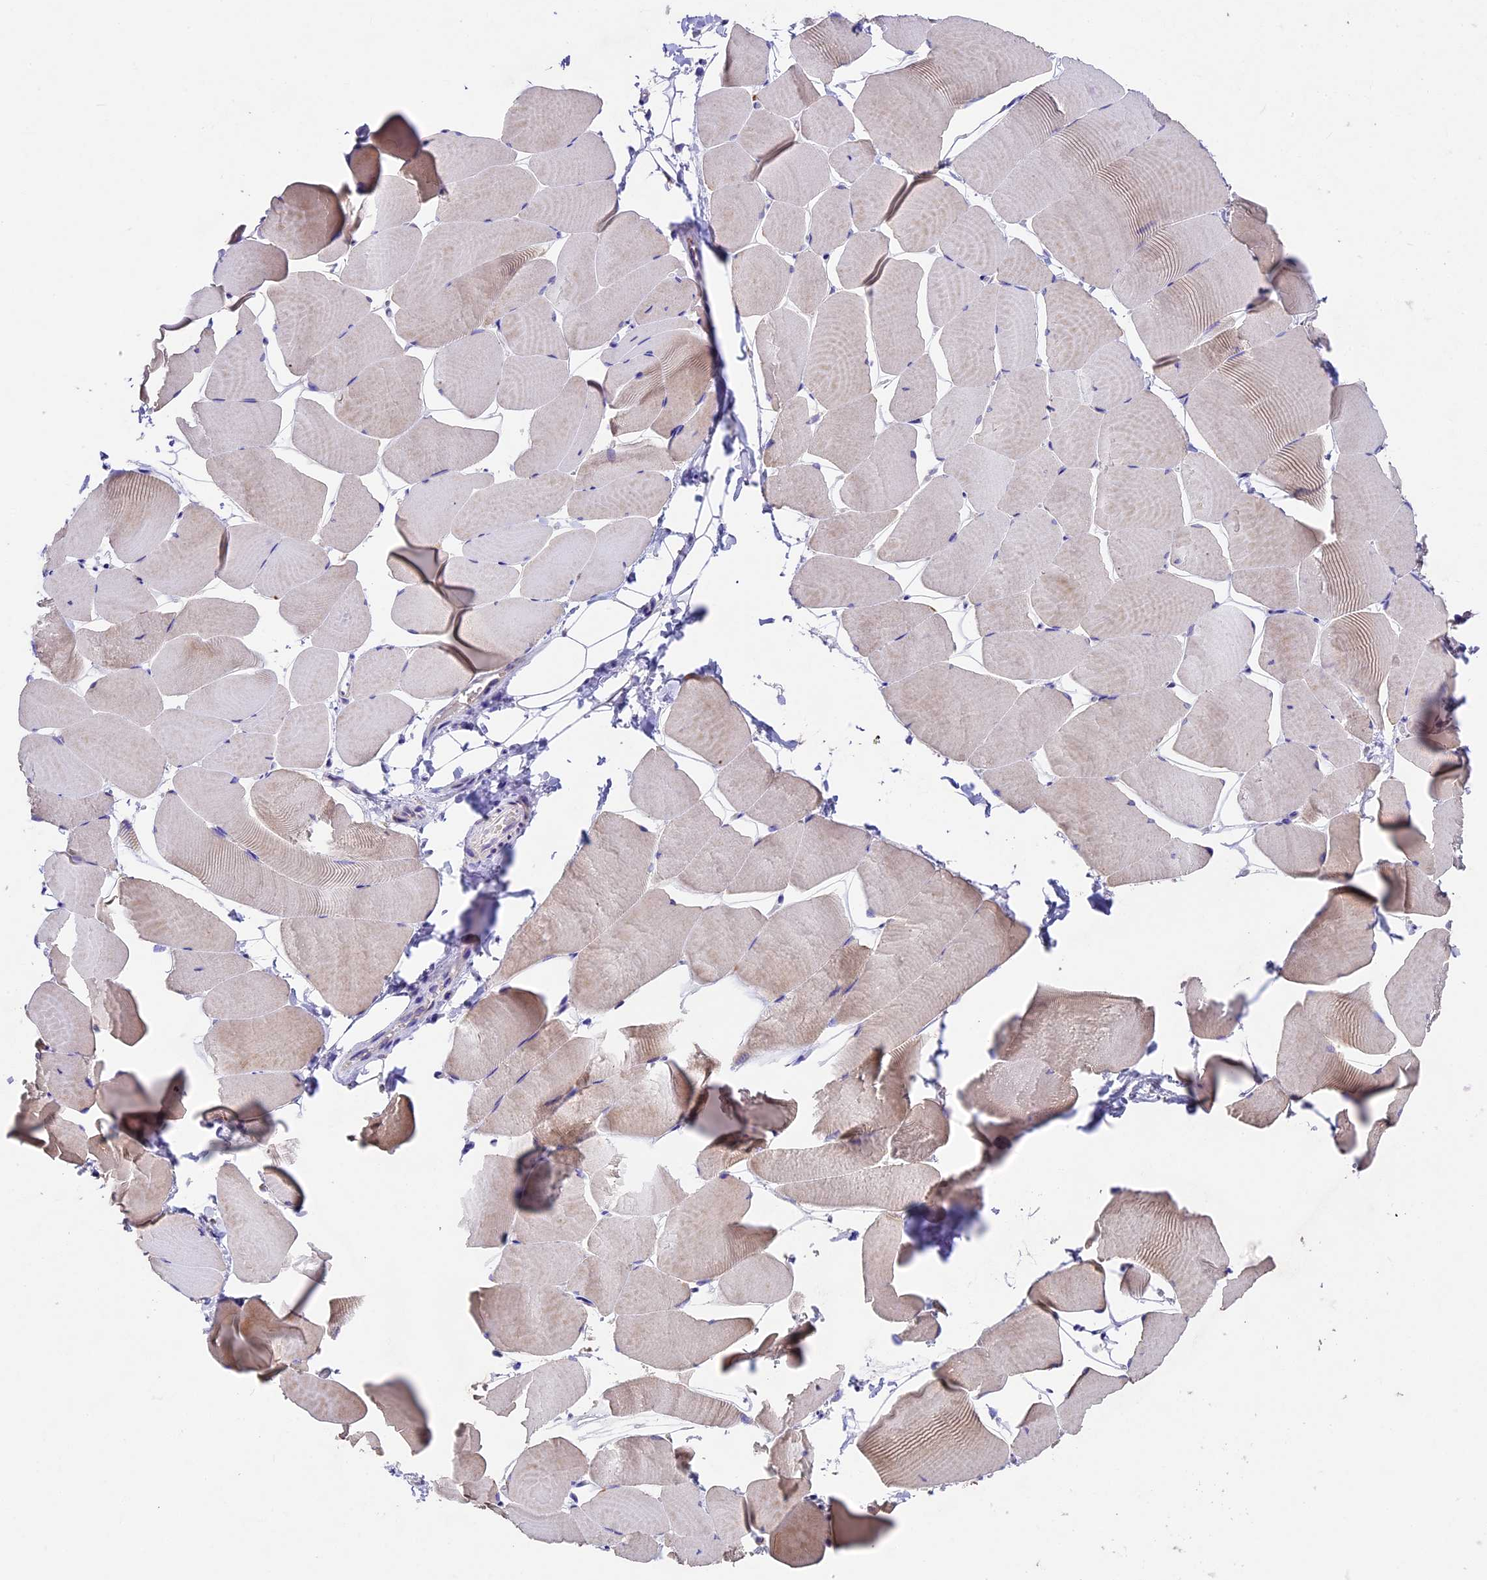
{"staining": {"intensity": "weak", "quantity": "25%-75%", "location": "cytoplasmic/membranous"}, "tissue": "skeletal muscle", "cell_type": "Myocytes", "image_type": "normal", "snomed": [{"axis": "morphology", "description": "Normal tissue, NOS"}, {"axis": "topography", "description": "Skeletal muscle"}], "caption": "Human skeletal muscle stained with a brown dye shows weak cytoplasmic/membranous positive expression in about 25%-75% of myocytes.", "gene": "PMPCB", "patient": {"sex": "male", "age": 25}}